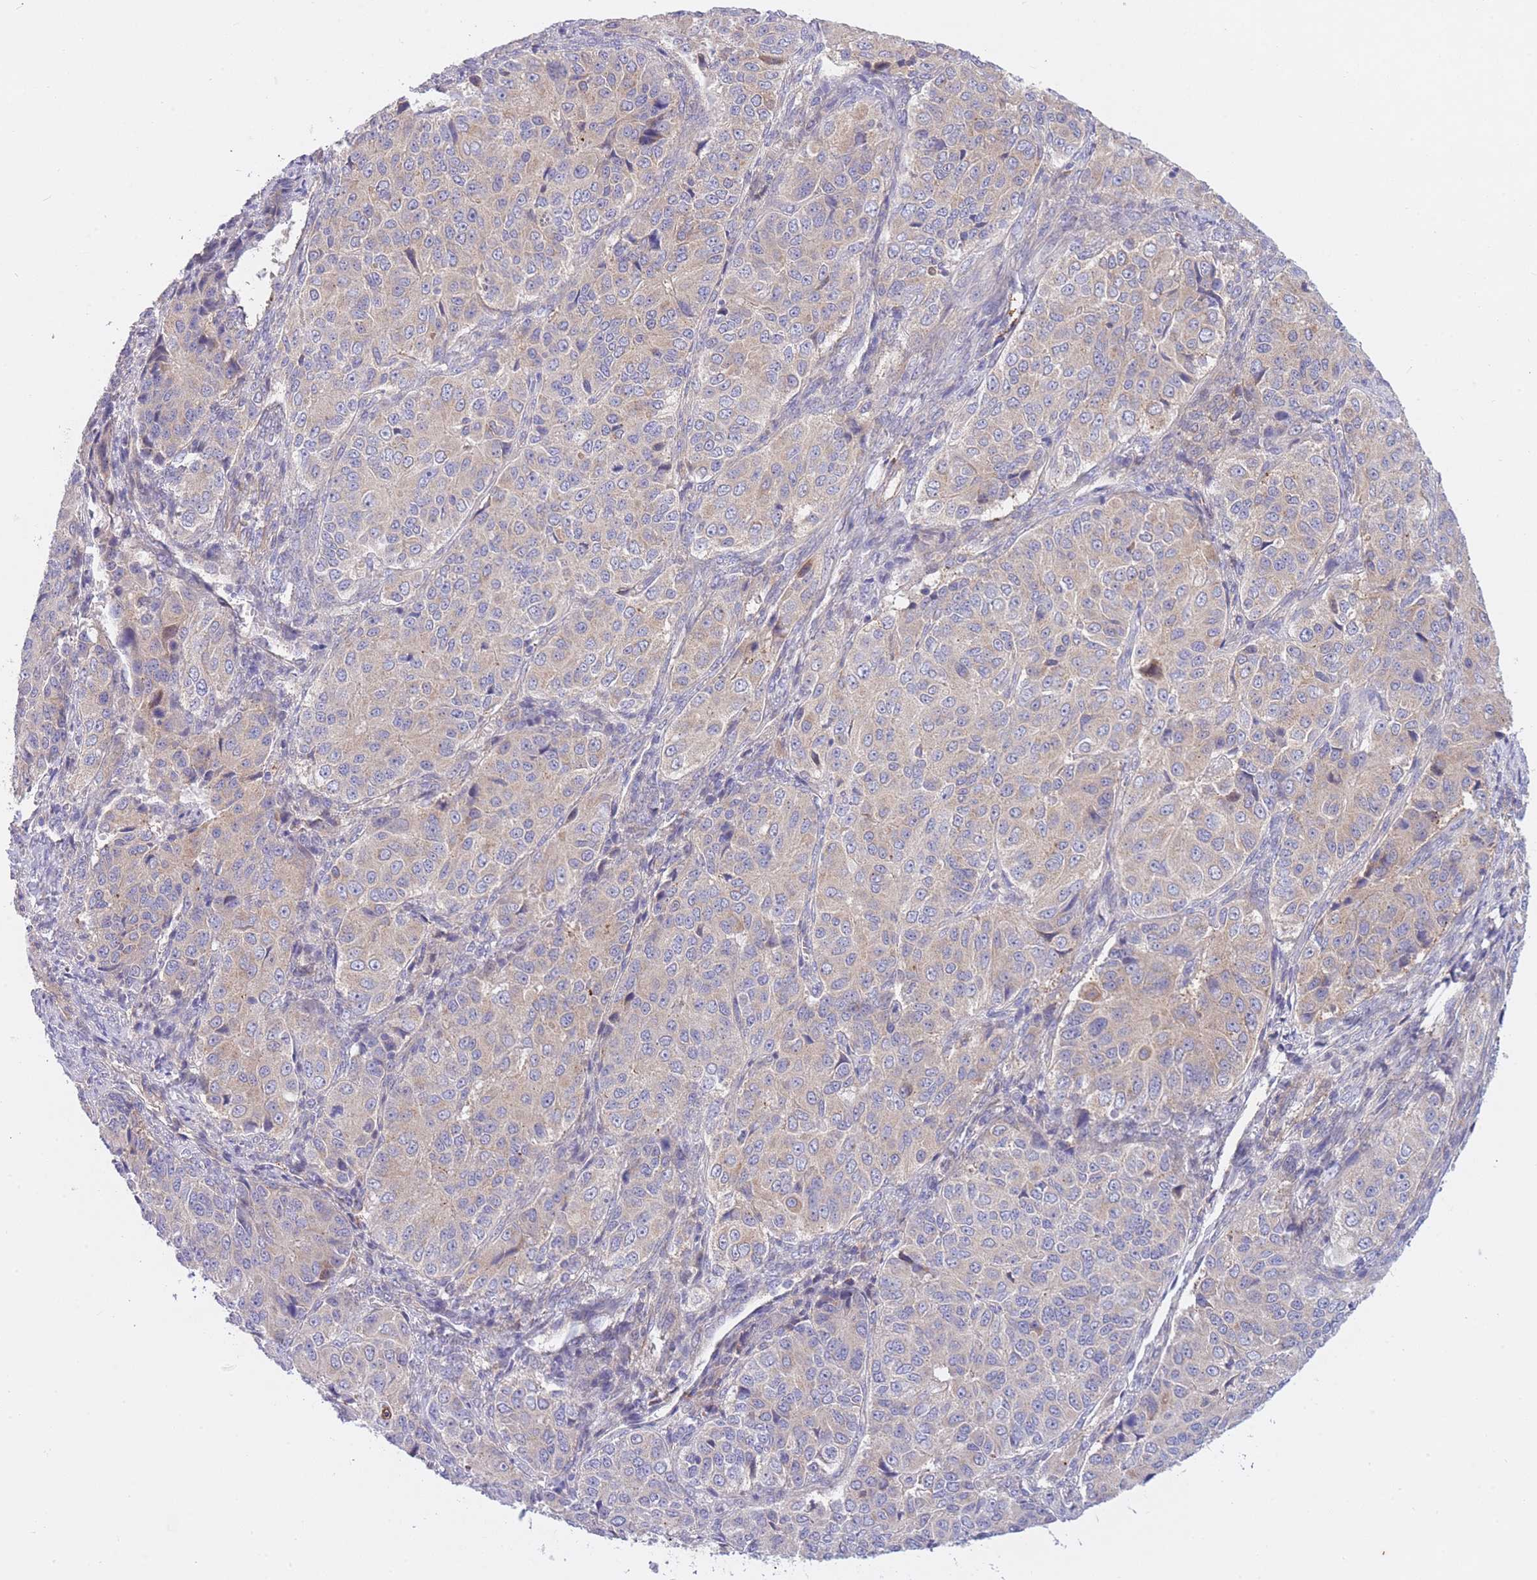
{"staining": {"intensity": "negative", "quantity": "none", "location": "none"}, "tissue": "ovarian cancer", "cell_type": "Tumor cells", "image_type": "cancer", "snomed": [{"axis": "morphology", "description": "Carcinoma, endometroid"}, {"axis": "topography", "description": "Ovary"}], "caption": "The photomicrograph displays no significant positivity in tumor cells of ovarian cancer (endometroid carcinoma).", "gene": "CHAC1", "patient": {"sex": "female", "age": 51}}